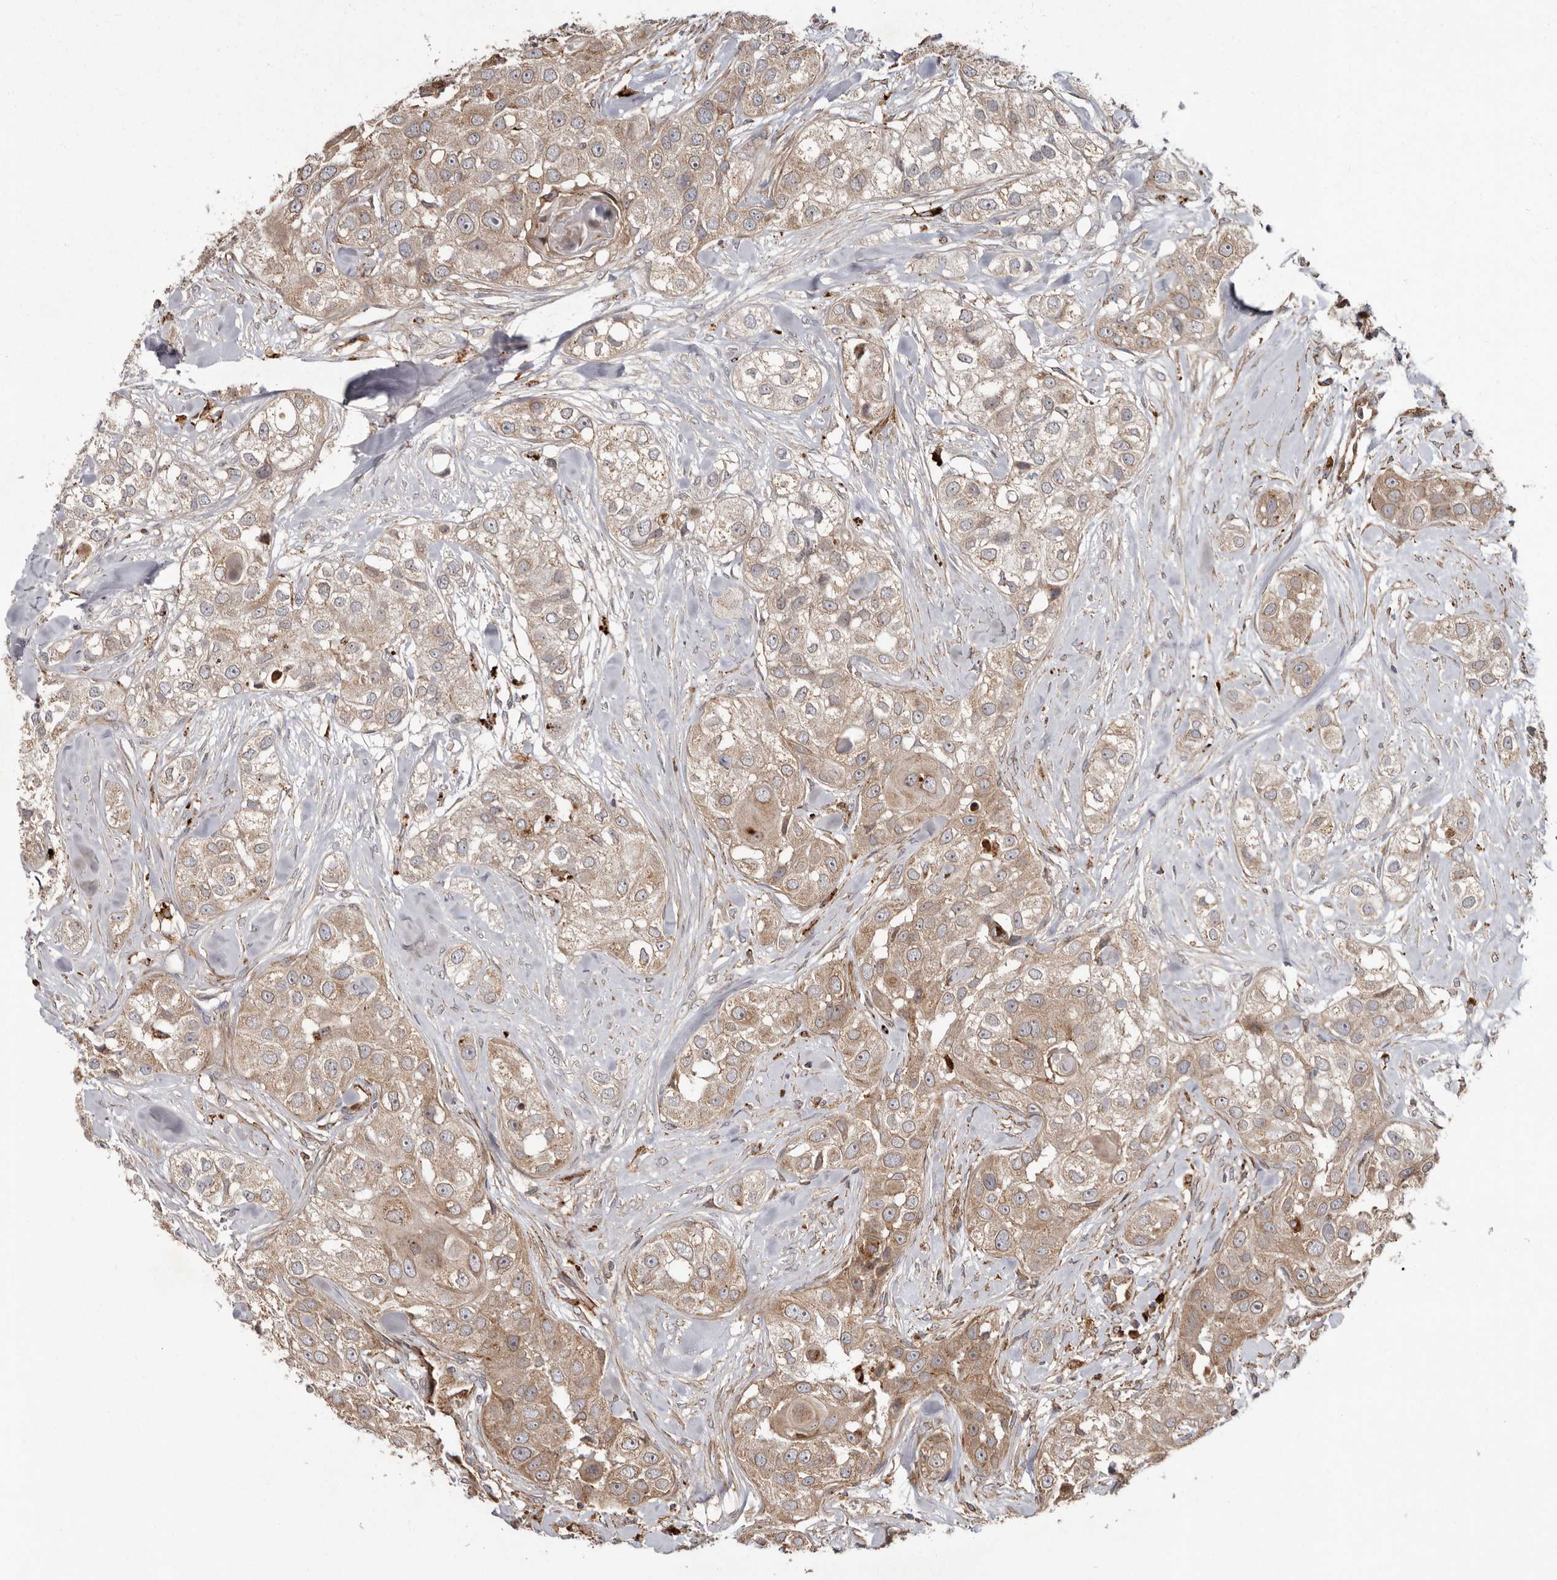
{"staining": {"intensity": "weak", "quantity": ">75%", "location": "cytoplasmic/membranous"}, "tissue": "head and neck cancer", "cell_type": "Tumor cells", "image_type": "cancer", "snomed": [{"axis": "morphology", "description": "Normal tissue, NOS"}, {"axis": "morphology", "description": "Squamous cell carcinoma, NOS"}, {"axis": "topography", "description": "Skeletal muscle"}, {"axis": "topography", "description": "Head-Neck"}], "caption": "IHC (DAB) staining of human head and neck cancer (squamous cell carcinoma) demonstrates weak cytoplasmic/membranous protein positivity in about >75% of tumor cells.", "gene": "NUP43", "patient": {"sex": "male", "age": 51}}